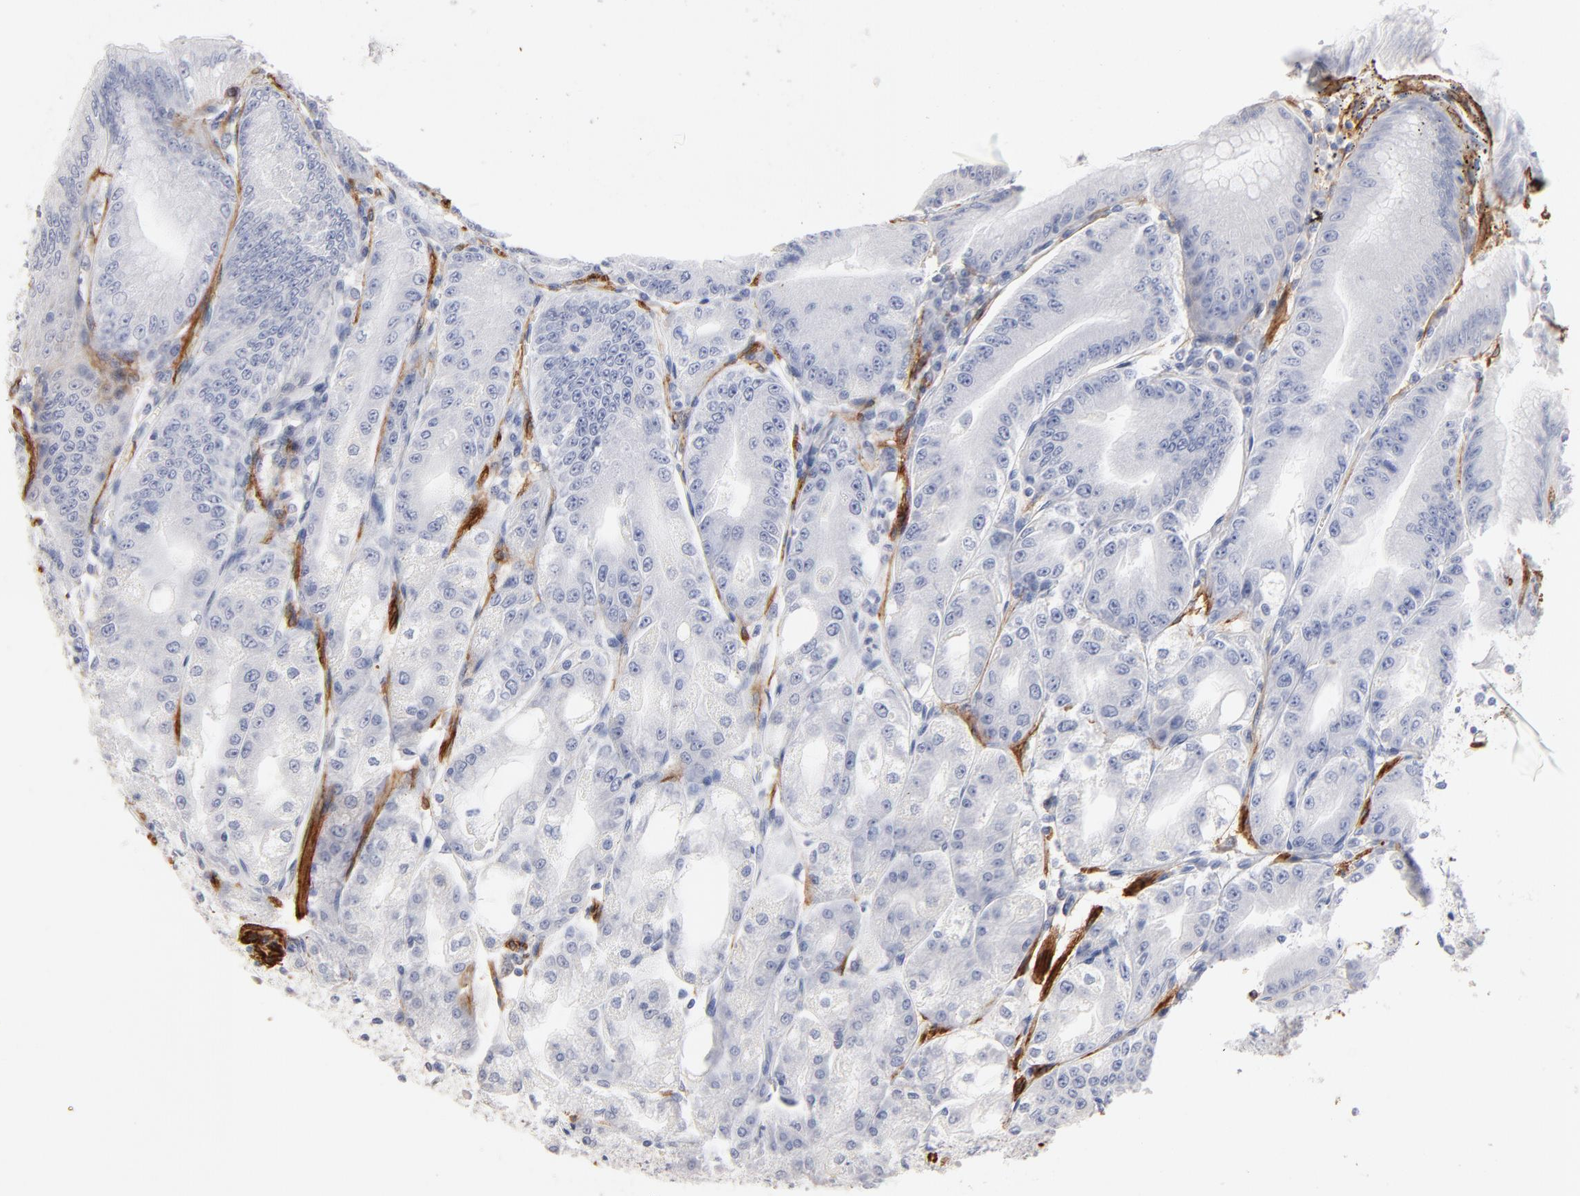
{"staining": {"intensity": "negative", "quantity": "none", "location": "none"}, "tissue": "stomach", "cell_type": "Glandular cells", "image_type": "normal", "snomed": [{"axis": "morphology", "description": "Normal tissue, NOS"}, {"axis": "topography", "description": "Stomach, lower"}], "caption": "This is an immunohistochemistry histopathology image of benign stomach. There is no positivity in glandular cells.", "gene": "ITGA8", "patient": {"sex": "male", "age": 71}}